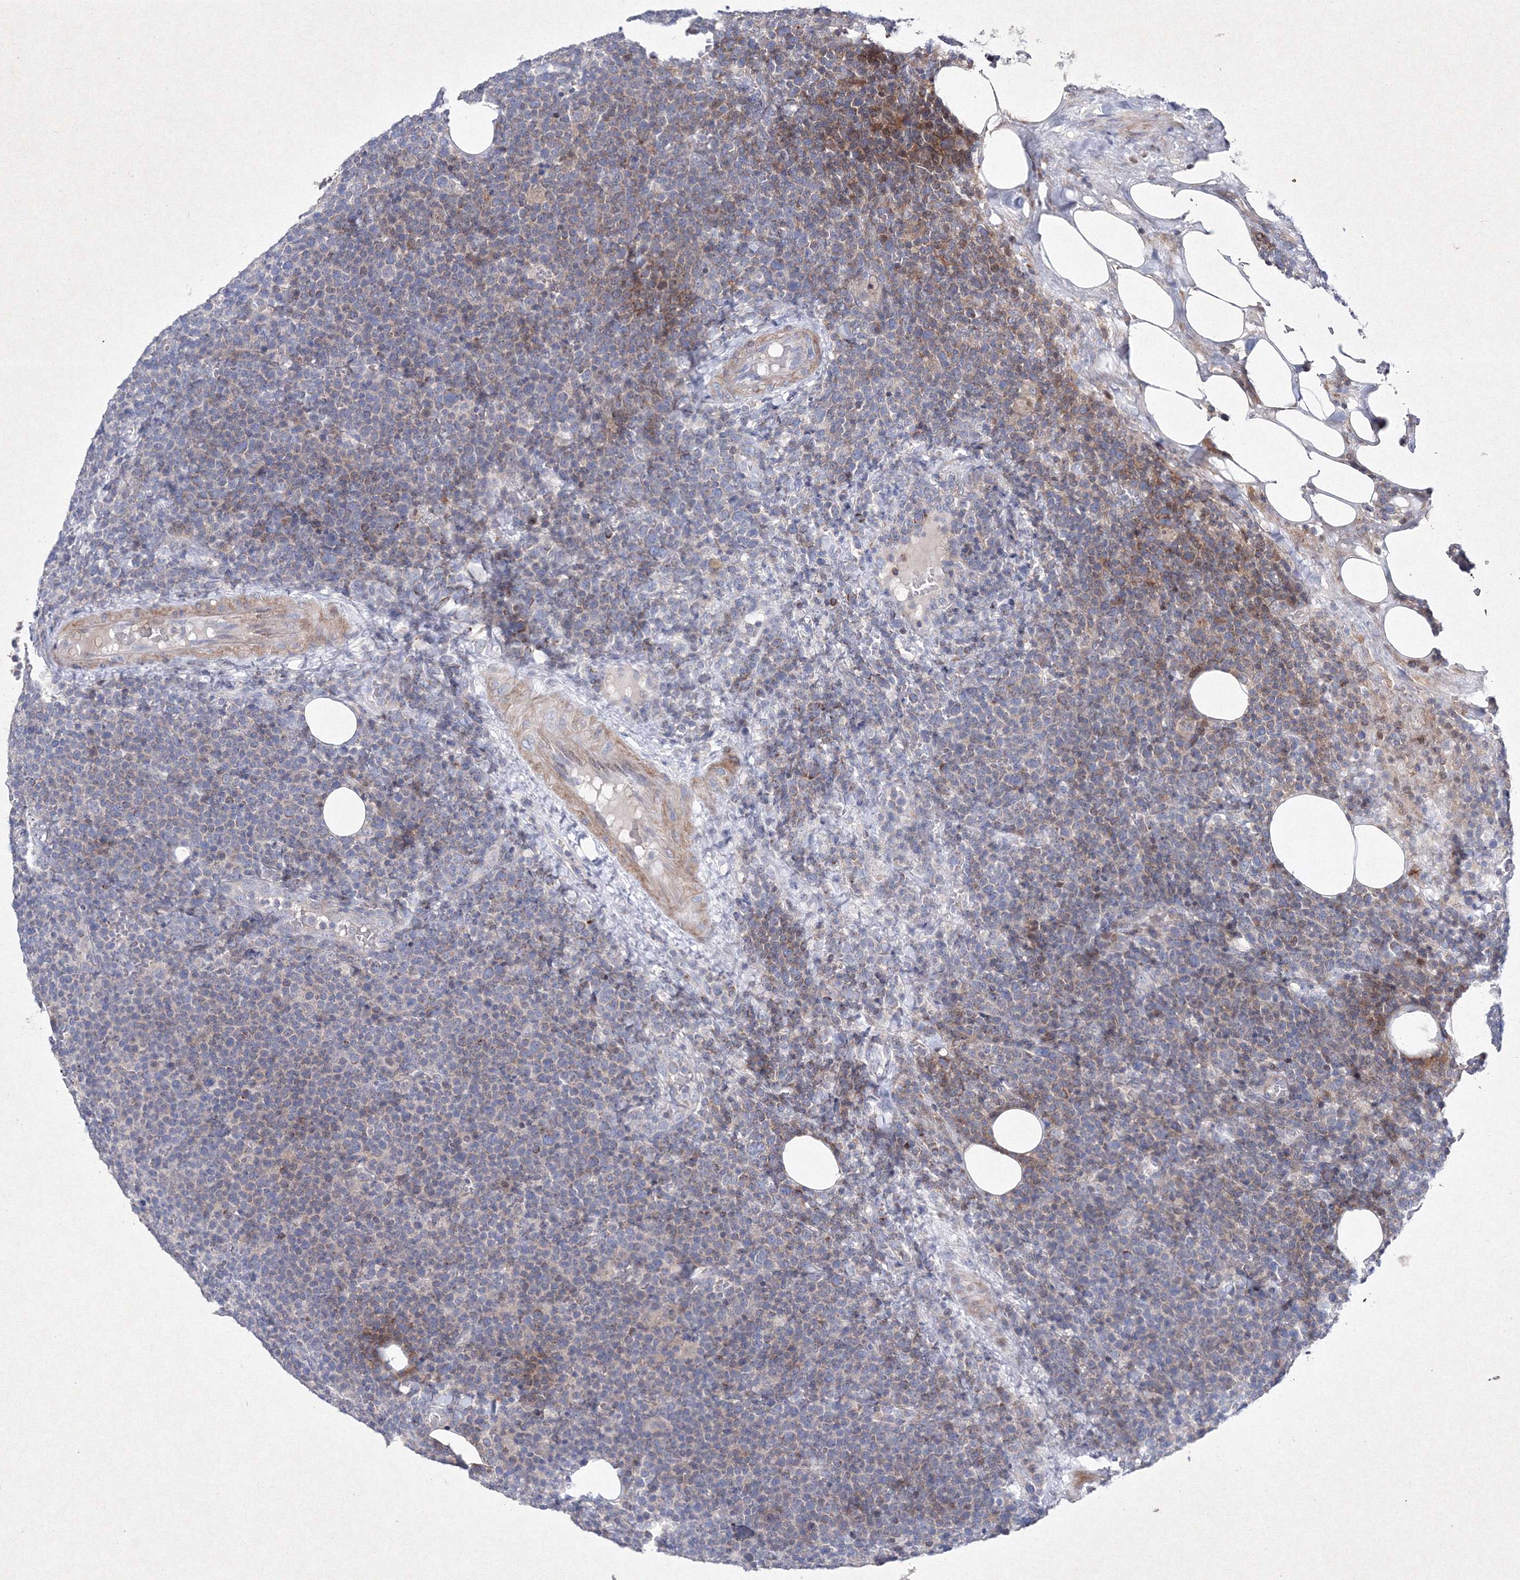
{"staining": {"intensity": "weak", "quantity": "<25%", "location": "cytoplasmic/membranous"}, "tissue": "lymphoma", "cell_type": "Tumor cells", "image_type": "cancer", "snomed": [{"axis": "morphology", "description": "Malignant lymphoma, non-Hodgkin's type, High grade"}, {"axis": "topography", "description": "Lymph node"}], "caption": "An IHC micrograph of lymphoma is shown. There is no staining in tumor cells of lymphoma.", "gene": "SMIM29", "patient": {"sex": "male", "age": 61}}